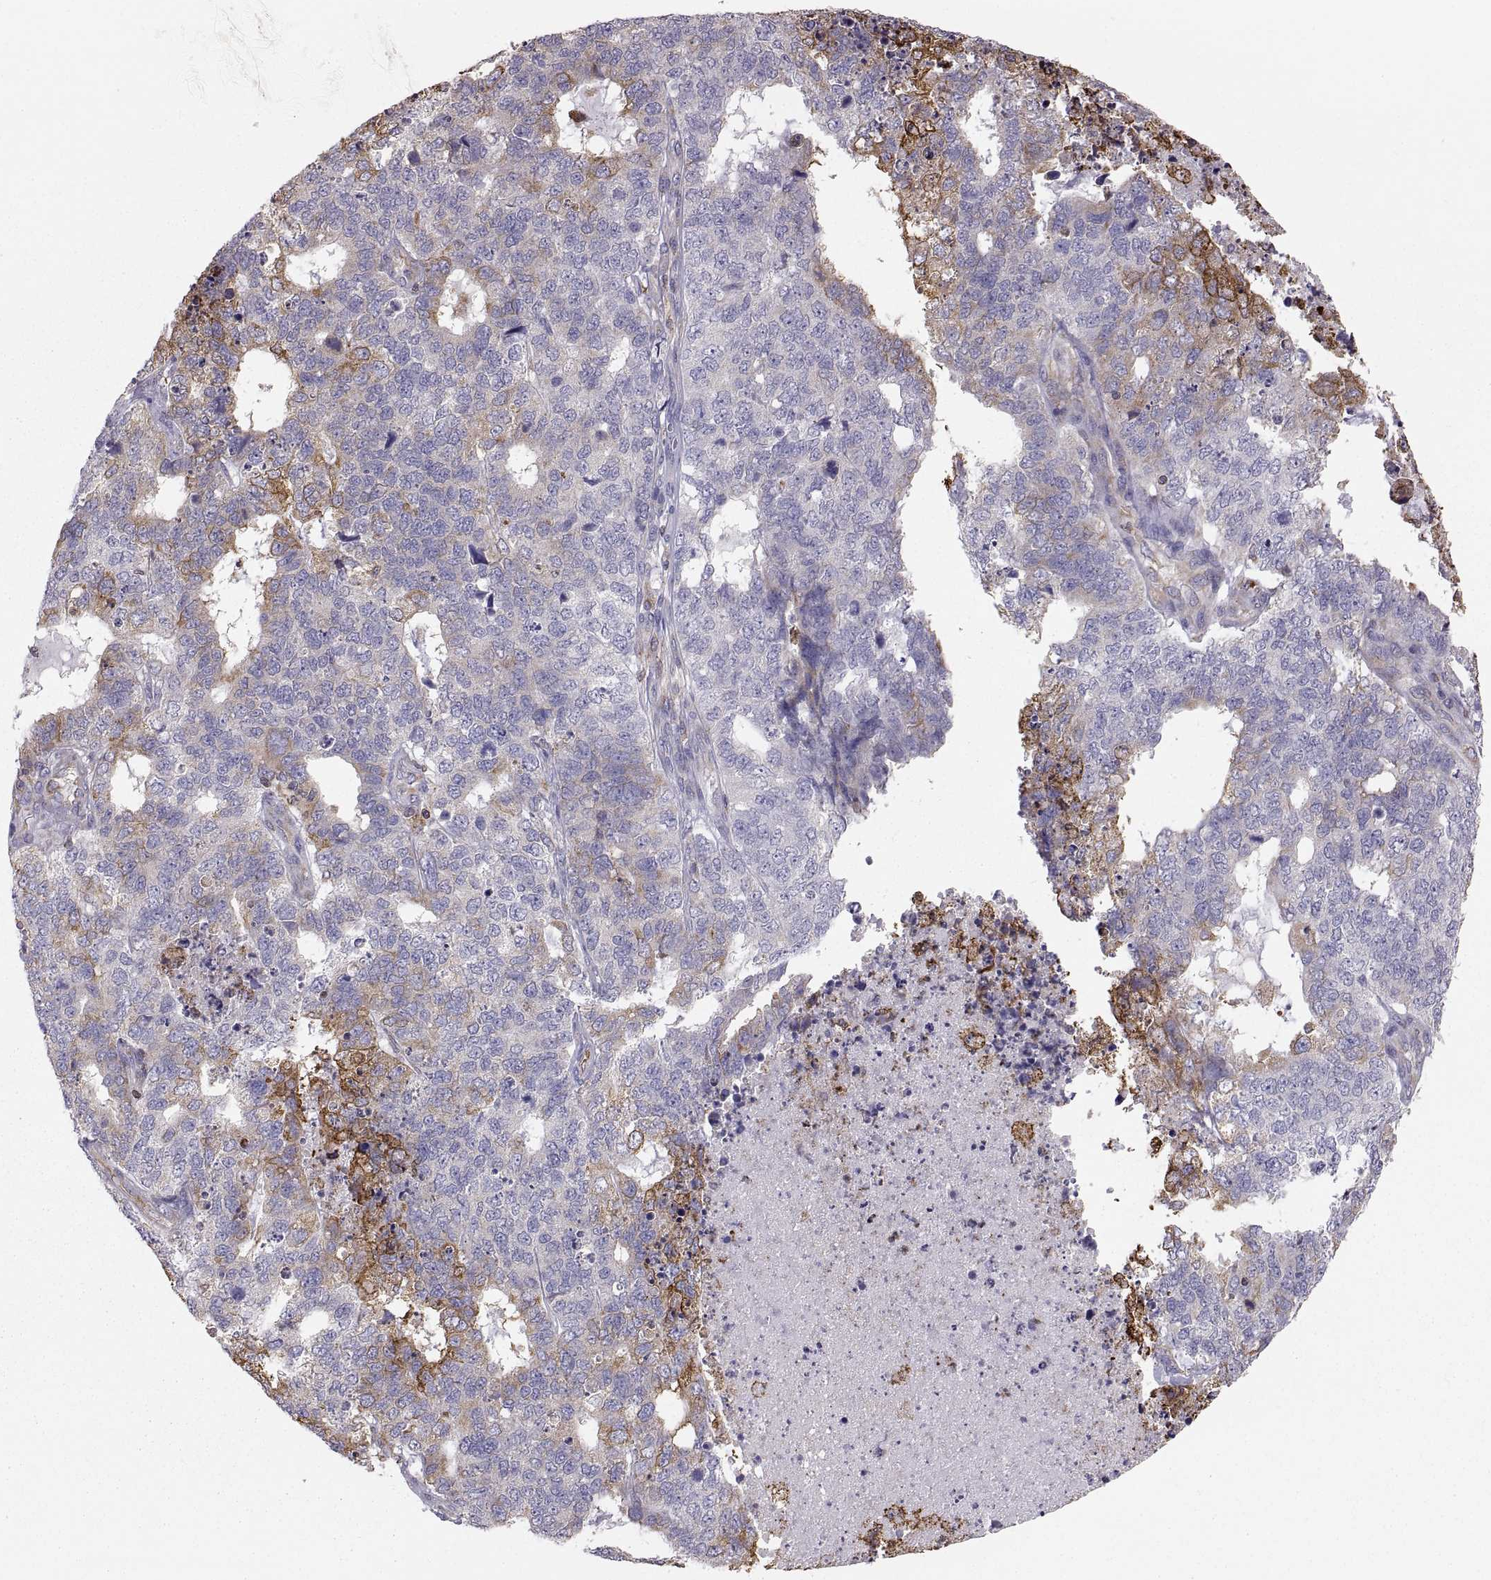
{"staining": {"intensity": "moderate", "quantity": "<25%", "location": "cytoplasmic/membranous"}, "tissue": "cervical cancer", "cell_type": "Tumor cells", "image_type": "cancer", "snomed": [{"axis": "morphology", "description": "Squamous cell carcinoma, NOS"}, {"axis": "topography", "description": "Cervix"}], "caption": "Immunohistochemistry (IHC) (DAB (3,3'-diaminobenzidine)) staining of squamous cell carcinoma (cervical) displays moderate cytoplasmic/membranous protein staining in approximately <25% of tumor cells. (IHC, brightfield microscopy, high magnification).", "gene": "ERO1A", "patient": {"sex": "female", "age": 63}}